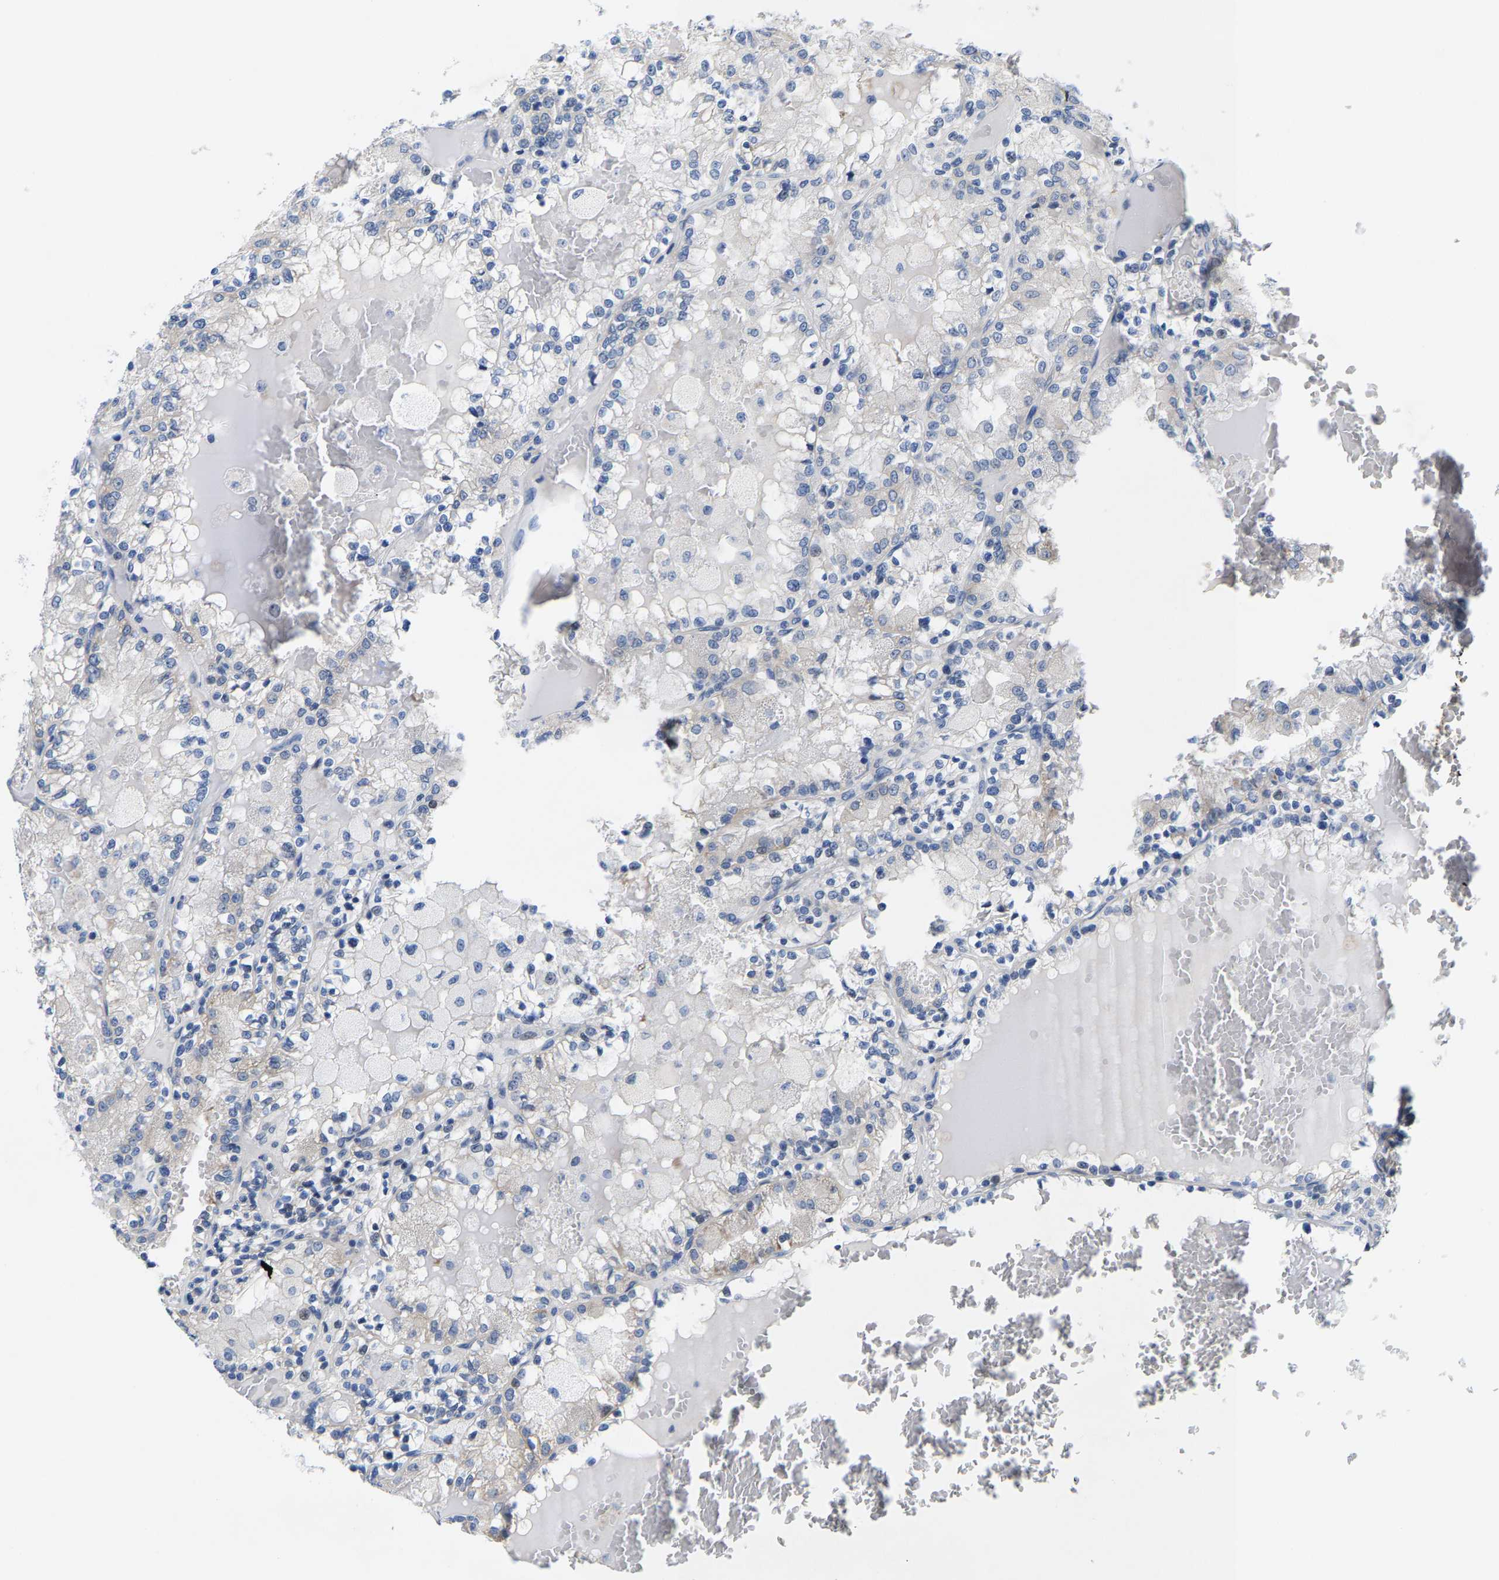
{"staining": {"intensity": "negative", "quantity": "none", "location": "none"}, "tissue": "renal cancer", "cell_type": "Tumor cells", "image_type": "cancer", "snomed": [{"axis": "morphology", "description": "Adenocarcinoma, NOS"}, {"axis": "topography", "description": "Kidney"}], "caption": "Adenocarcinoma (renal) was stained to show a protein in brown. There is no significant staining in tumor cells. (DAB immunohistochemistry visualized using brightfield microscopy, high magnification).", "gene": "KLHL1", "patient": {"sex": "female", "age": 56}}